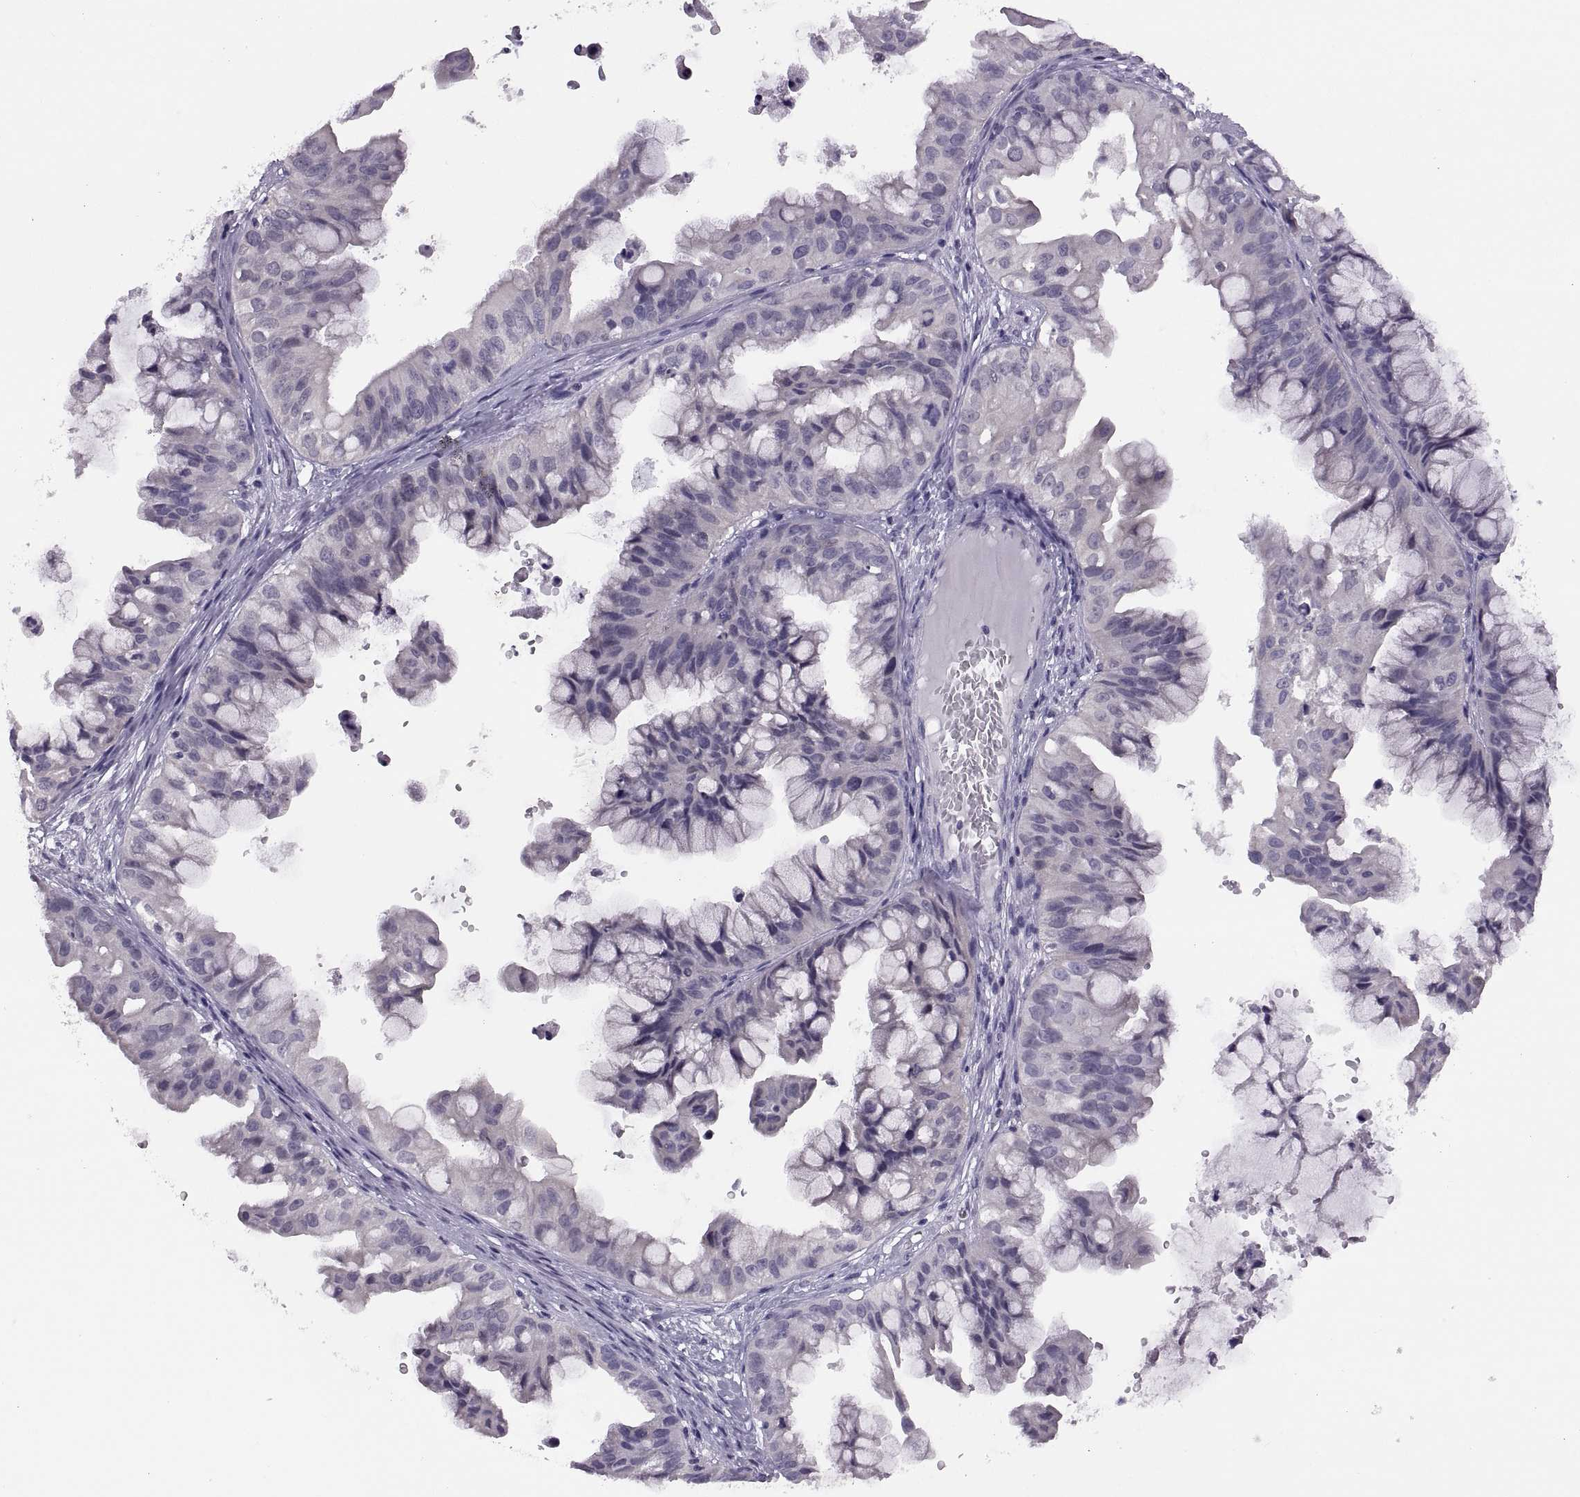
{"staining": {"intensity": "negative", "quantity": "none", "location": "none"}, "tissue": "ovarian cancer", "cell_type": "Tumor cells", "image_type": "cancer", "snomed": [{"axis": "morphology", "description": "Cystadenocarcinoma, mucinous, NOS"}, {"axis": "topography", "description": "Ovary"}], "caption": "Tumor cells show no significant expression in mucinous cystadenocarcinoma (ovarian).", "gene": "ADH6", "patient": {"sex": "female", "age": 76}}